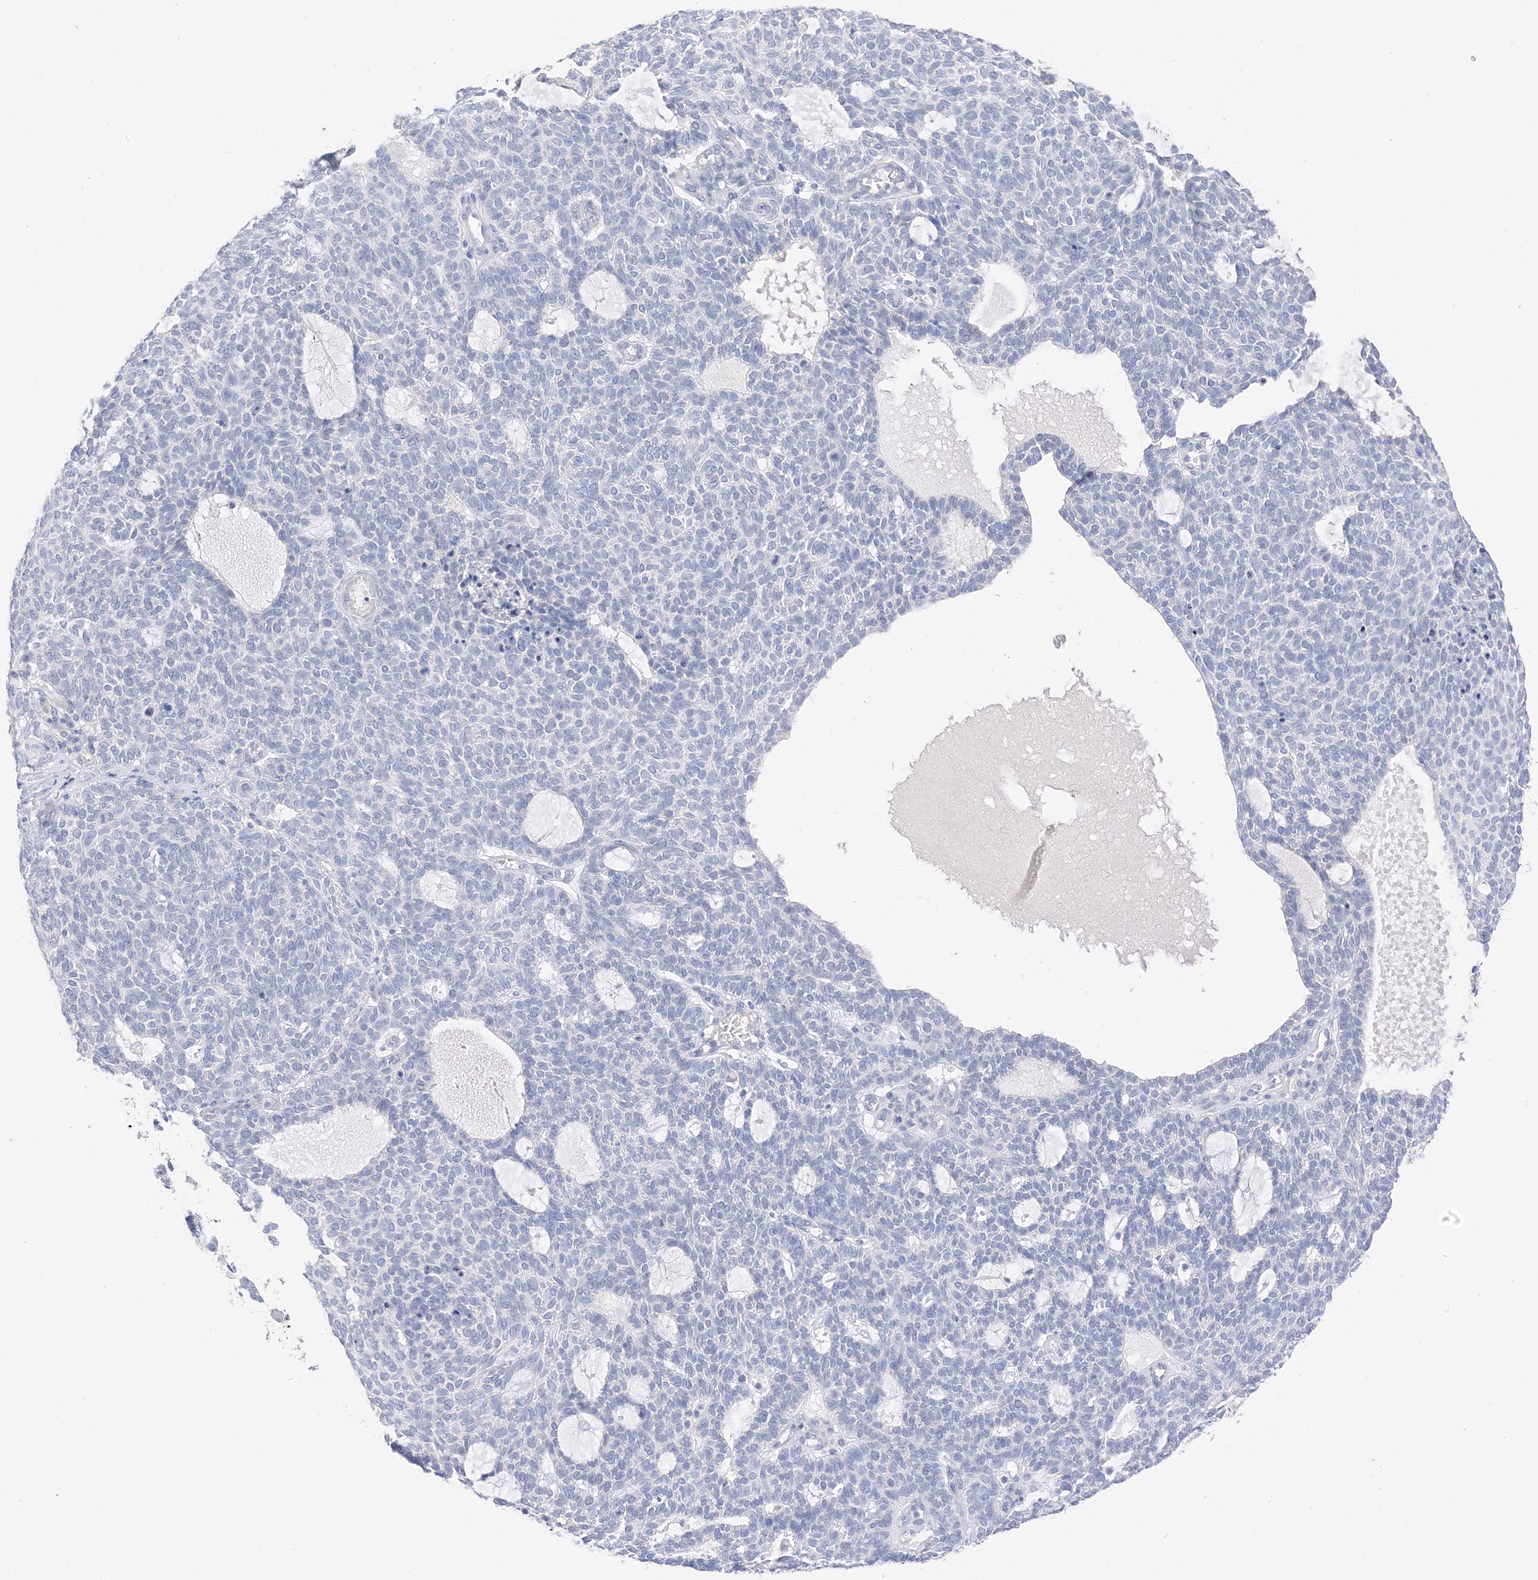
{"staining": {"intensity": "negative", "quantity": "none", "location": "none"}, "tissue": "skin cancer", "cell_type": "Tumor cells", "image_type": "cancer", "snomed": [{"axis": "morphology", "description": "Squamous cell carcinoma, NOS"}, {"axis": "topography", "description": "Skin"}], "caption": "Micrograph shows no protein positivity in tumor cells of skin cancer tissue.", "gene": "MUC17", "patient": {"sex": "female", "age": 90}}